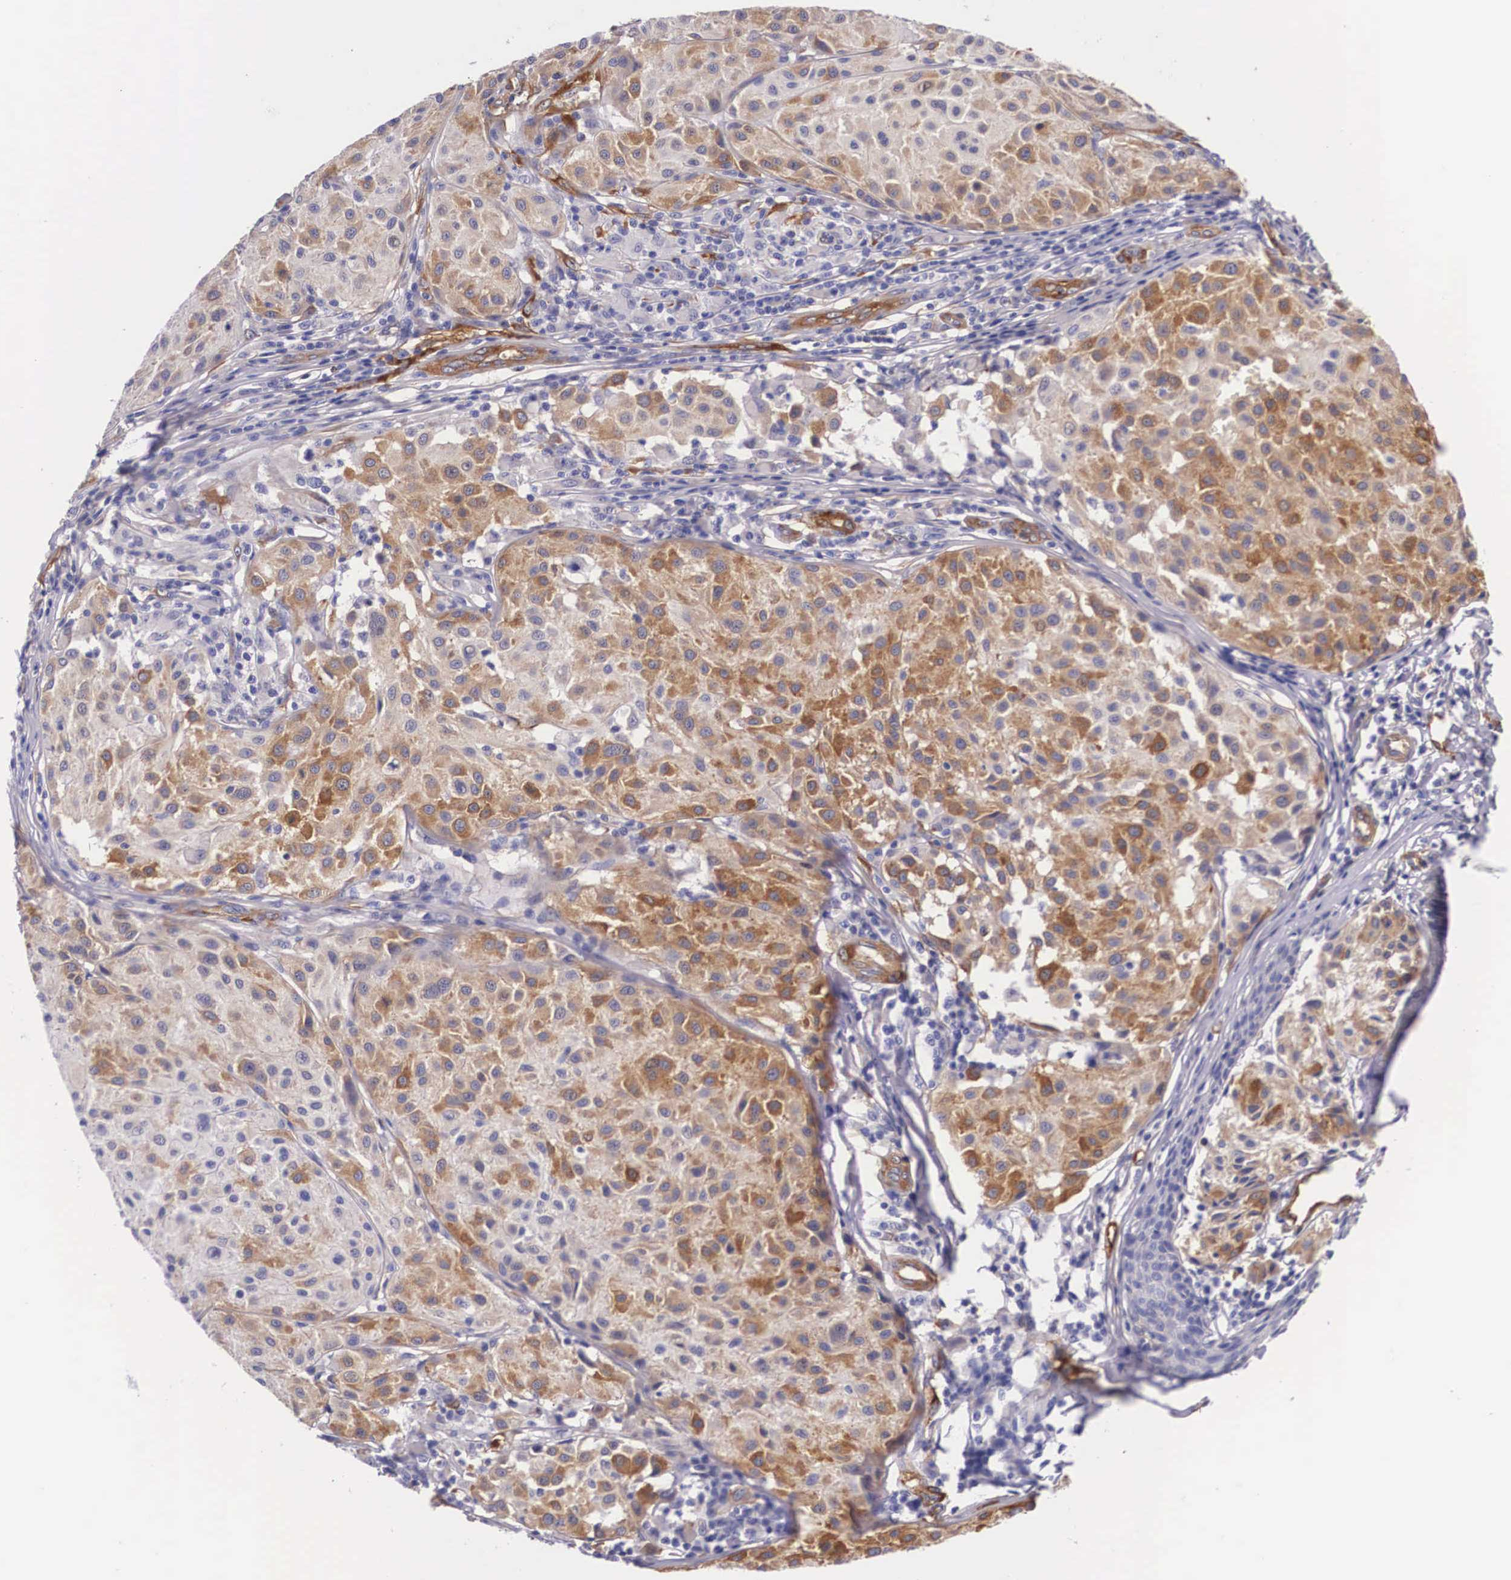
{"staining": {"intensity": "strong", "quantity": "<25%", "location": "cytoplasmic/membranous"}, "tissue": "melanoma", "cell_type": "Tumor cells", "image_type": "cancer", "snomed": [{"axis": "morphology", "description": "Malignant melanoma, NOS"}, {"axis": "topography", "description": "Skin"}], "caption": "Immunohistochemical staining of melanoma reveals medium levels of strong cytoplasmic/membranous staining in approximately <25% of tumor cells. (DAB = brown stain, brightfield microscopy at high magnification).", "gene": "BCAR1", "patient": {"sex": "male", "age": 36}}